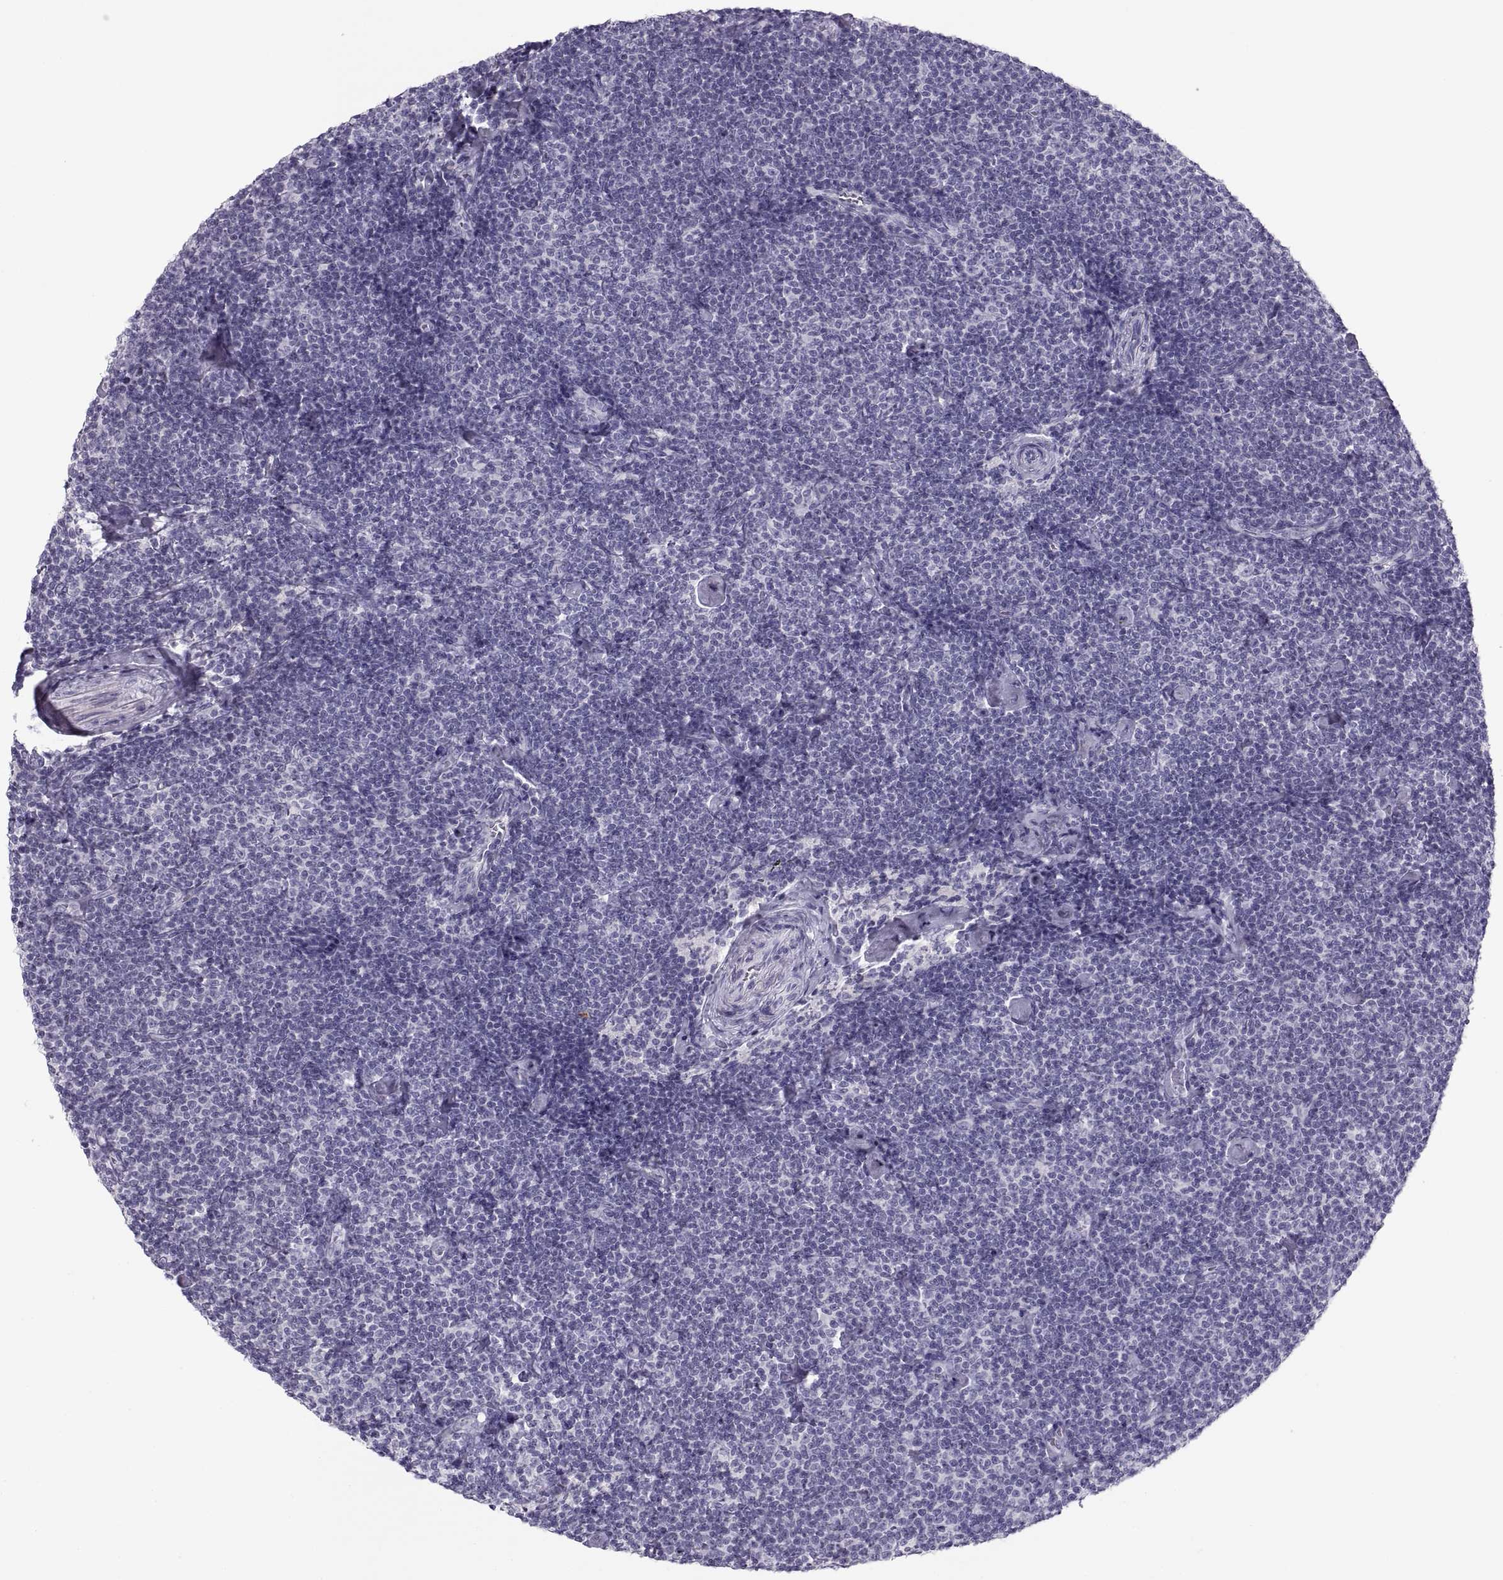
{"staining": {"intensity": "negative", "quantity": "none", "location": "none"}, "tissue": "lymphoma", "cell_type": "Tumor cells", "image_type": "cancer", "snomed": [{"axis": "morphology", "description": "Malignant lymphoma, non-Hodgkin's type, Low grade"}, {"axis": "topography", "description": "Lymph node"}], "caption": "A high-resolution photomicrograph shows immunohistochemistry (IHC) staining of lymphoma, which displays no significant positivity in tumor cells. (DAB (3,3'-diaminobenzidine) immunohistochemistry with hematoxylin counter stain).", "gene": "MAGEB2", "patient": {"sex": "male", "age": 81}}